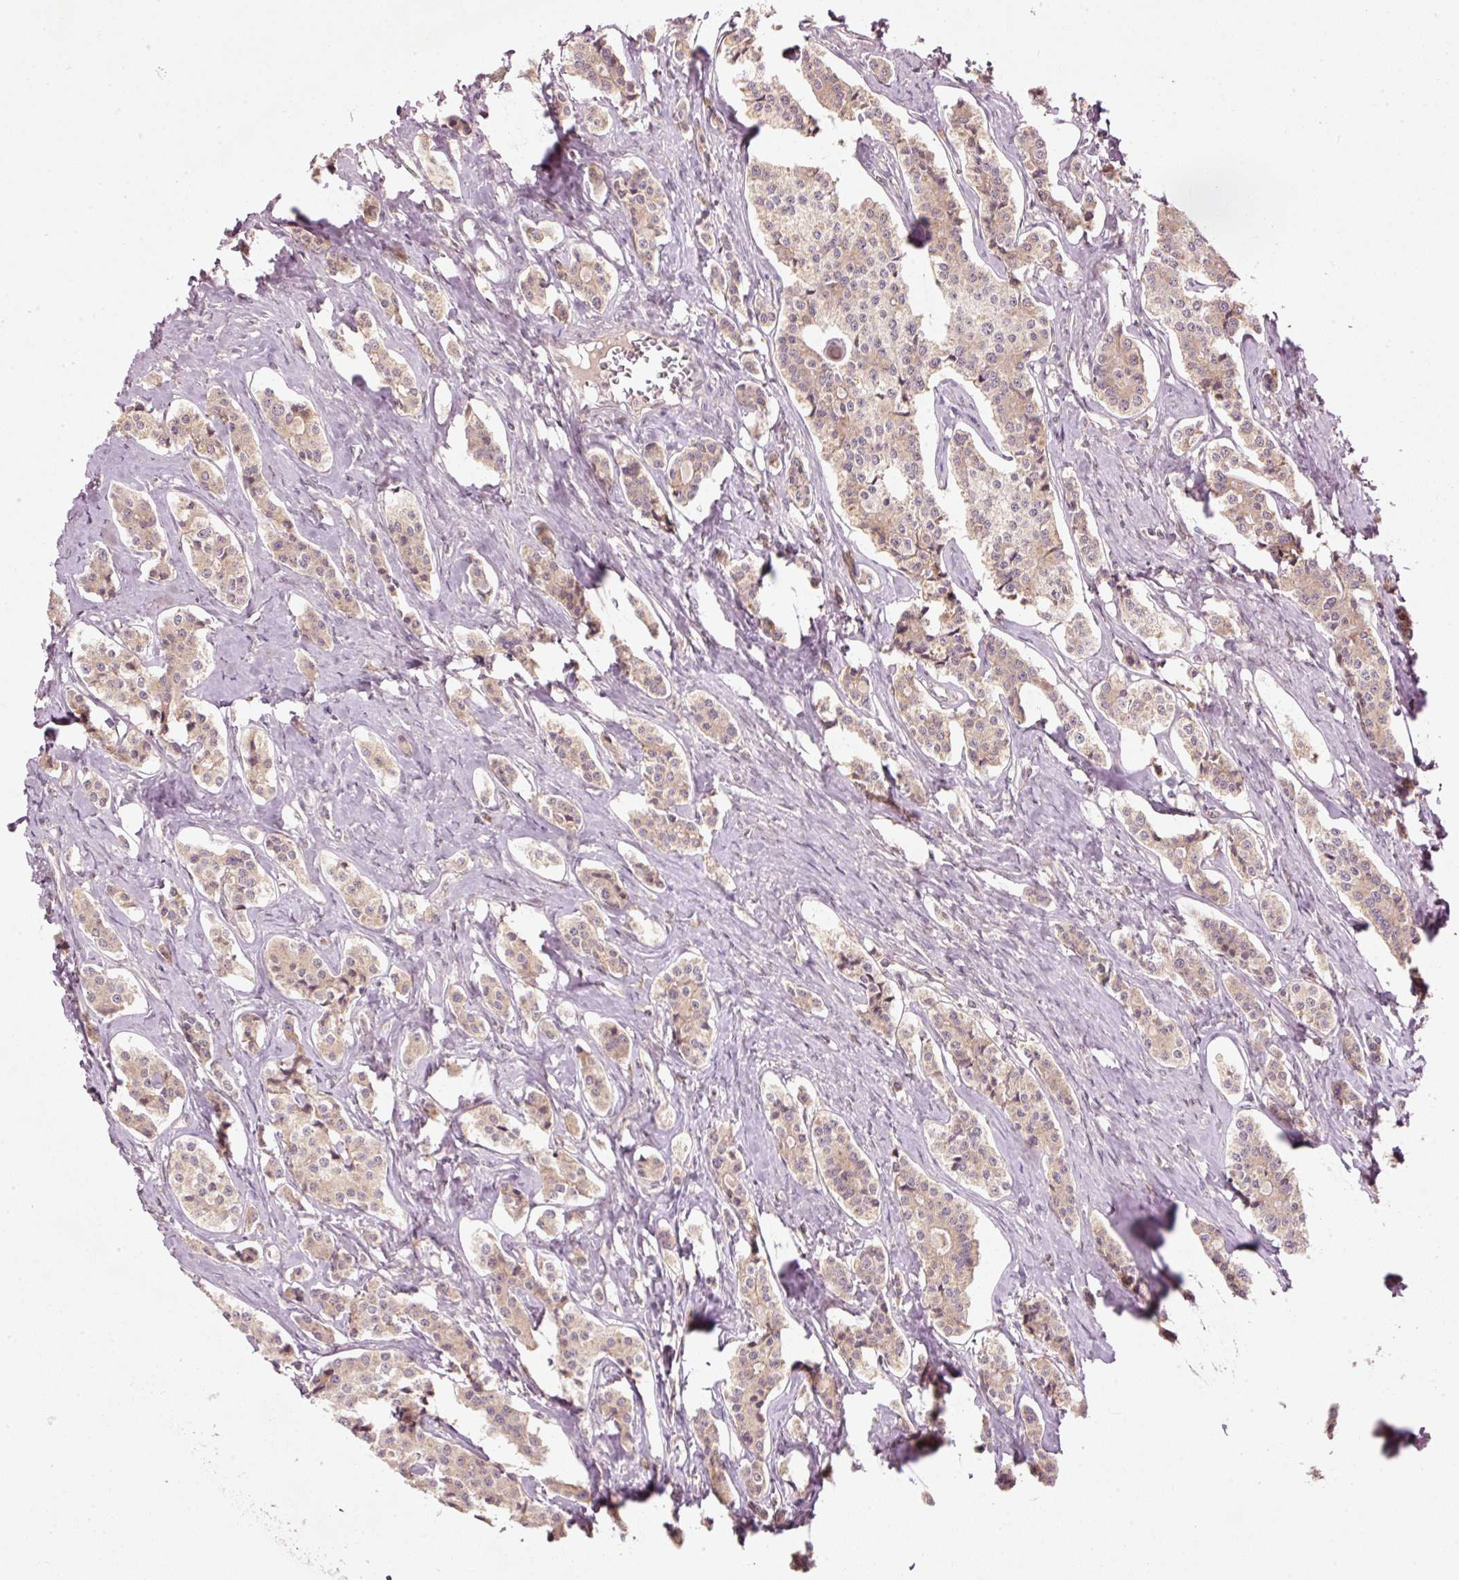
{"staining": {"intensity": "weak", "quantity": "25%-75%", "location": "cytoplasmic/membranous"}, "tissue": "carcinoid", "cell_type": "Tumor cells", "image_type": "cancer", "snomed": [{"axis": "morphology", "description": "Carcinoid, malignant, NOS"}, {"axis": "topography", "description": "Small intestine"}], "caption": "Protein positivity by immunohistochemistry (IHC) reveals weak cytoplasmic/membranous expression in about 25%-75% of tumor cells in carcinoid.", "gene": "PCDHB1", "patient": {"sex": "male", "age": 63}}